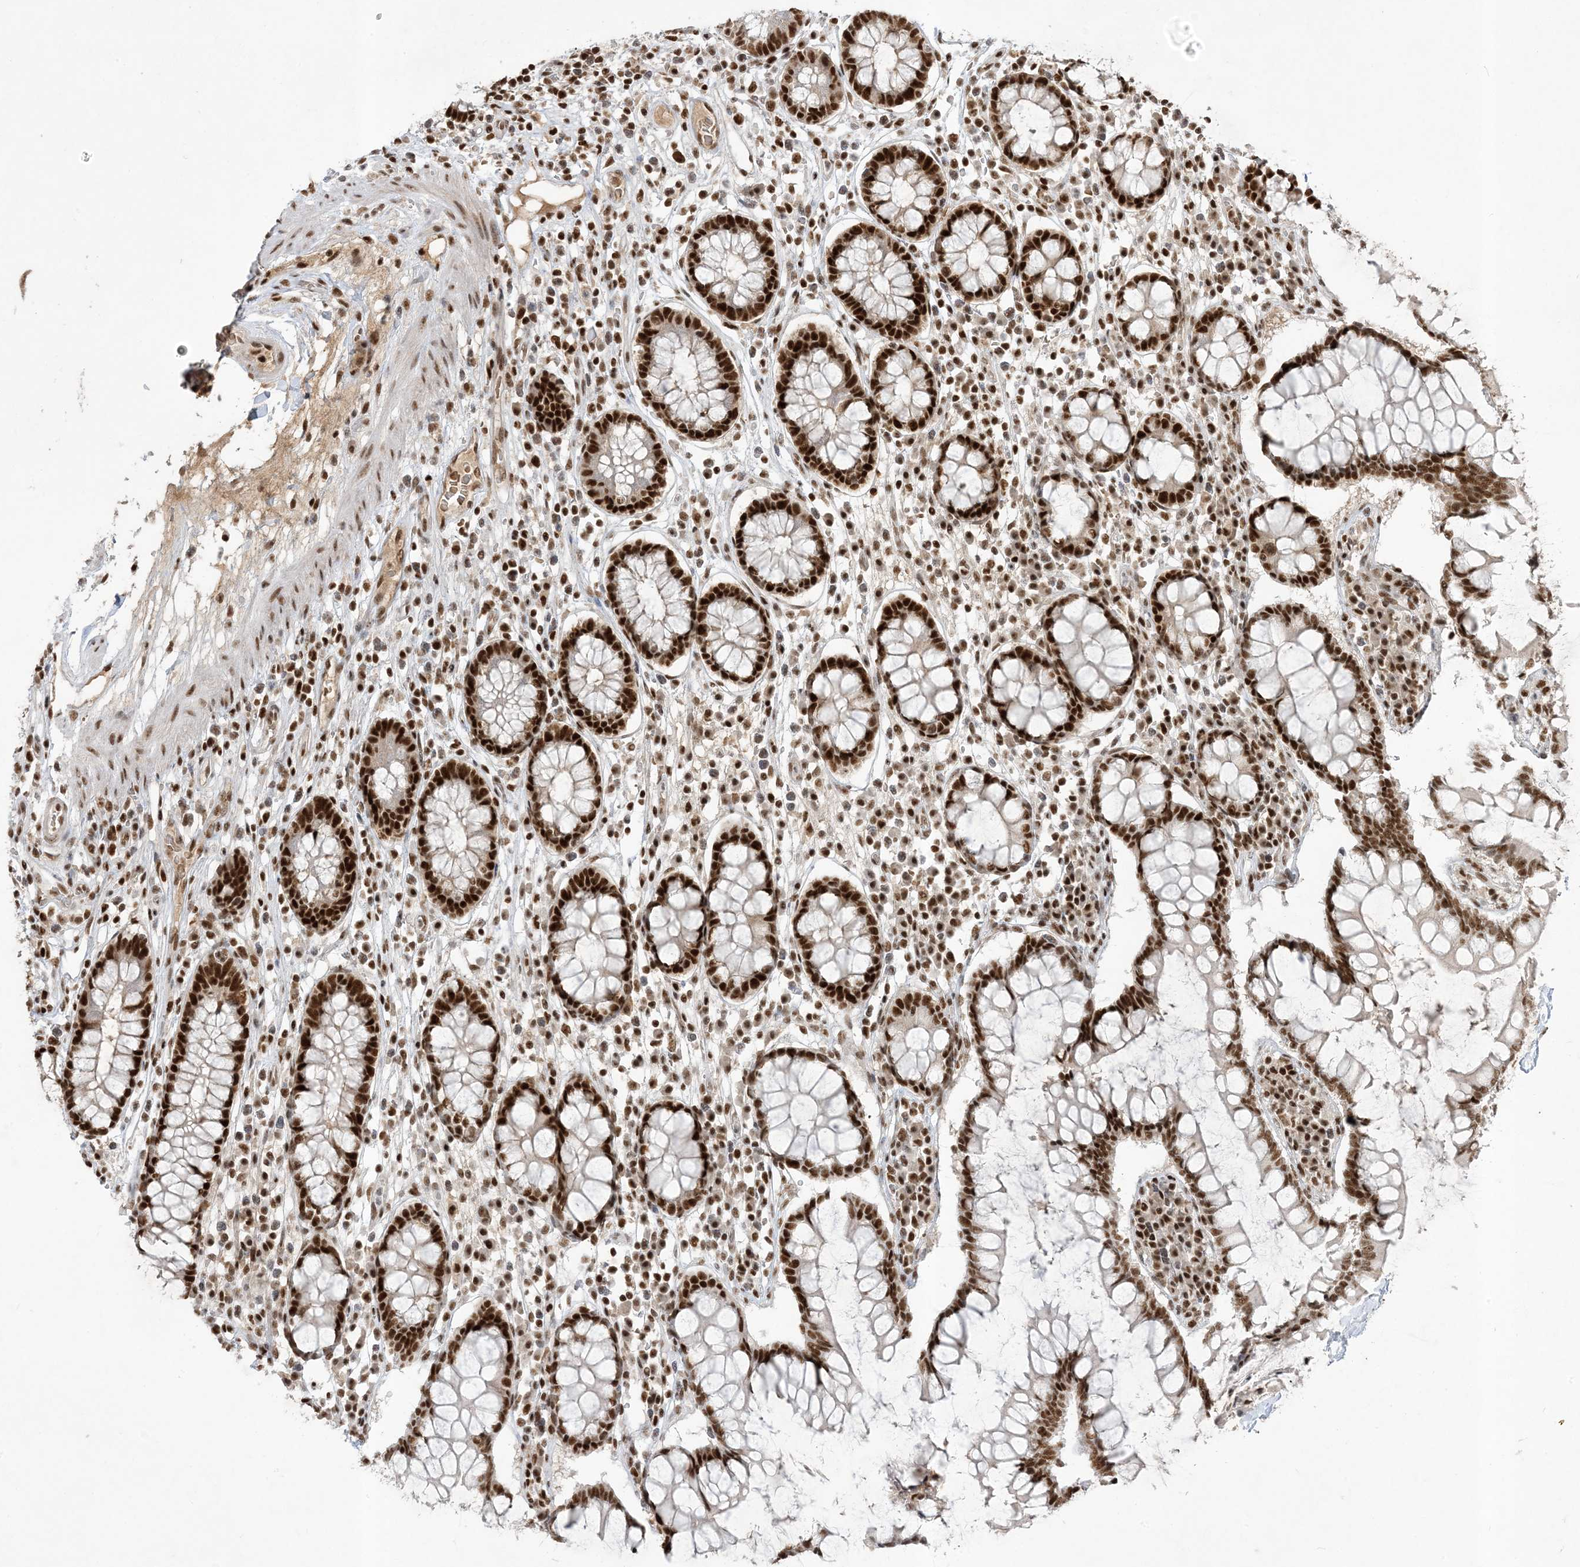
{"staining": {"intensity": "strong", "quantity": ">75%", "location": "nuclear"}, "tissue": "colon", "cell_type": "Endothelial cells", "image_type": "normal", "snomed": [{"axis": "morphology", "description": "Normal tissue, NOS"}, {"axis": "topography", "description": "Colon"}], "caption": "Protein staining of normal colon displays strong nuclear positivity in approximately >75% of endothelial cells. (DAB (3,3'-diaminobenzidine) IHC, brown staining for protein, blue staining for nuclei).", "gene": "PPIL2", "patient": {"sex": "female", "age": 79}}